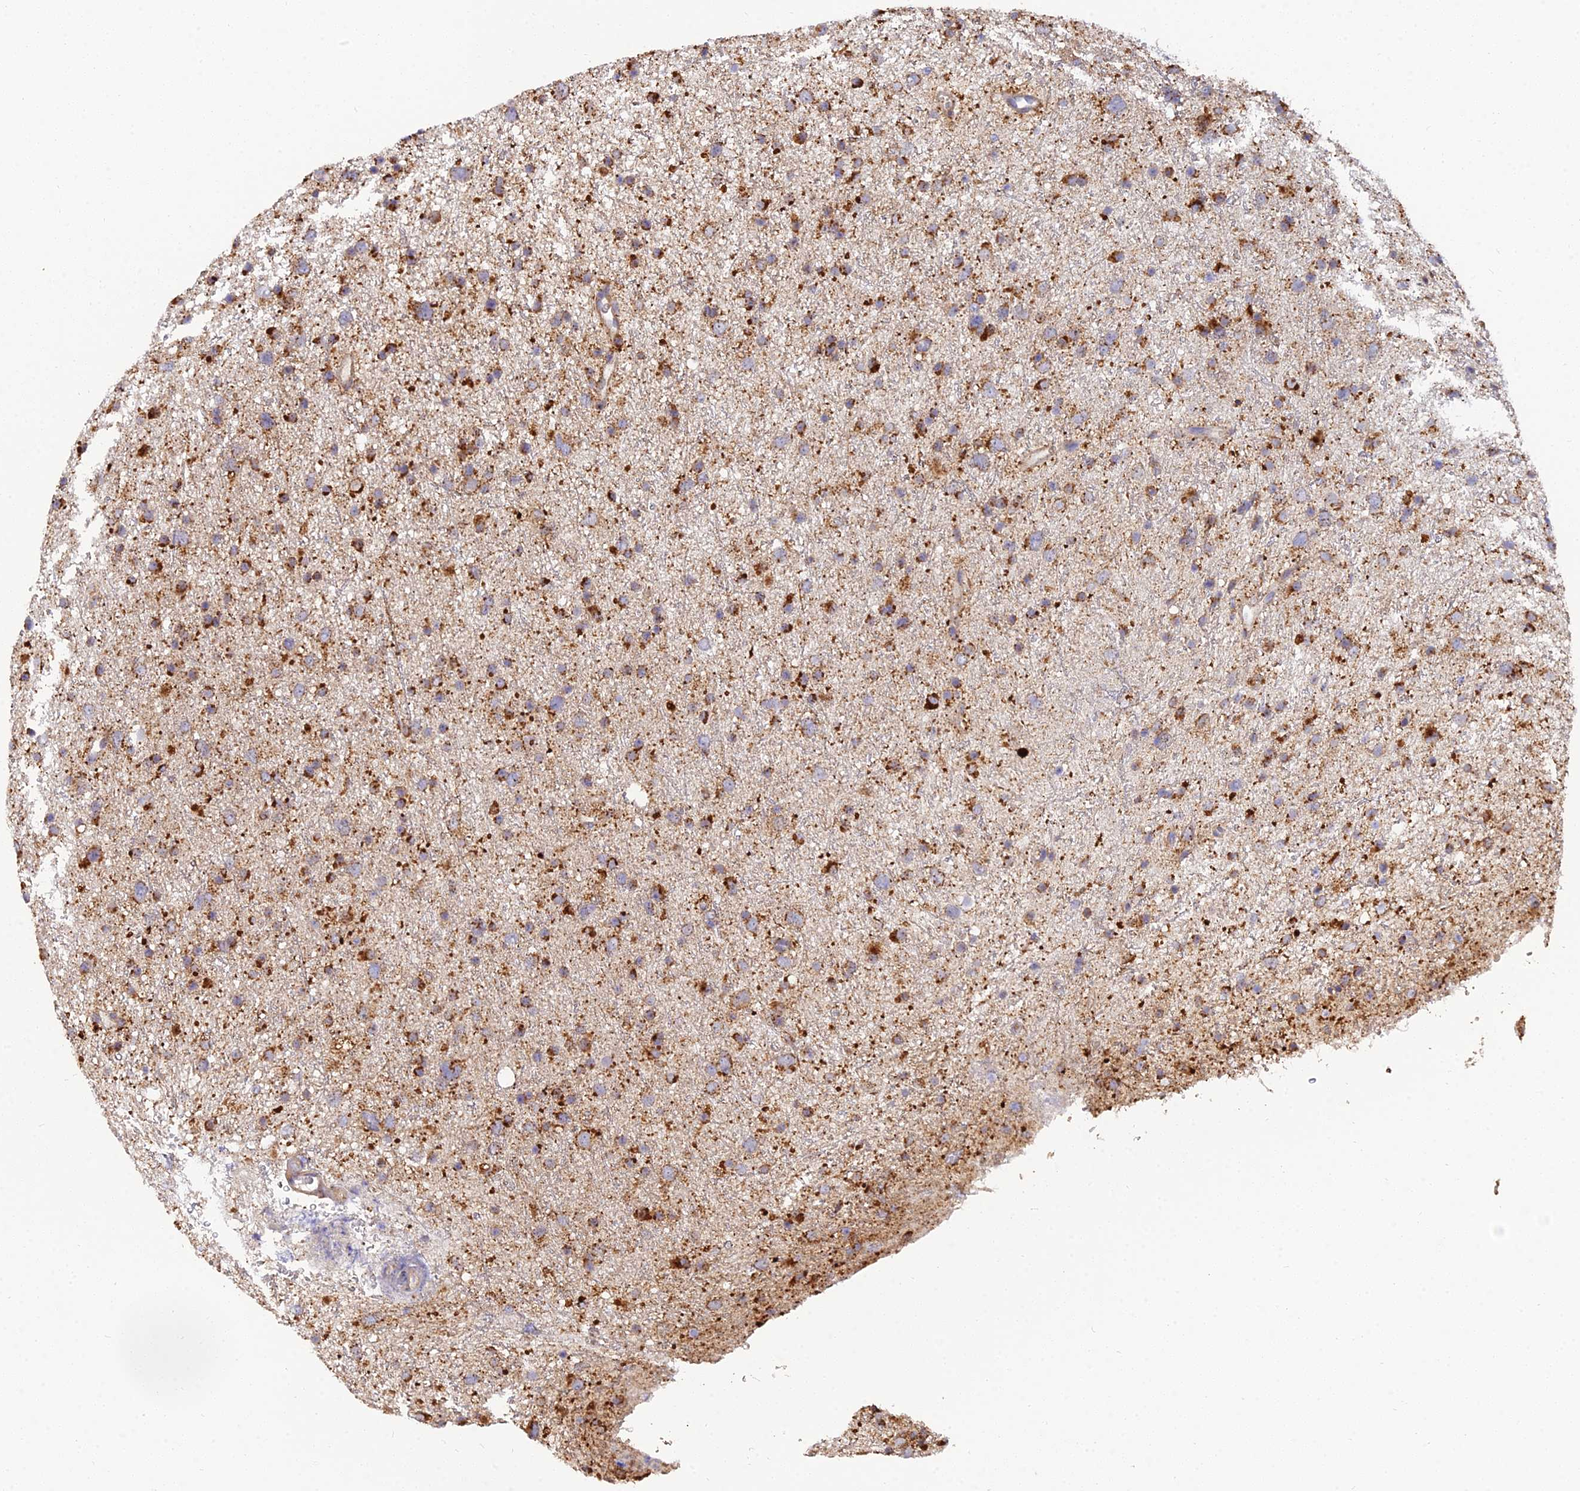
{"staining": {"intensity": "strong", "quantity": ">75%", "location": "cytoplasmic/membranous"}, "tissue": "glioma", "cell_type": "Tumor cells", "image_type": "cancer", "snomed": [{"axis": "morphology", "description": "Glioma, malignant, Low grade"}, {"axis": "topography", "description": "Cerebral cortex"}], "caption": "A high-resolution histopathology image shows IHC staining of glioma, which shows strong cytoplasmic/membranous expression in about >75% of tumor cells.", "gene": "ARL8B", "patient": {"sex": "female", "age": 39}}